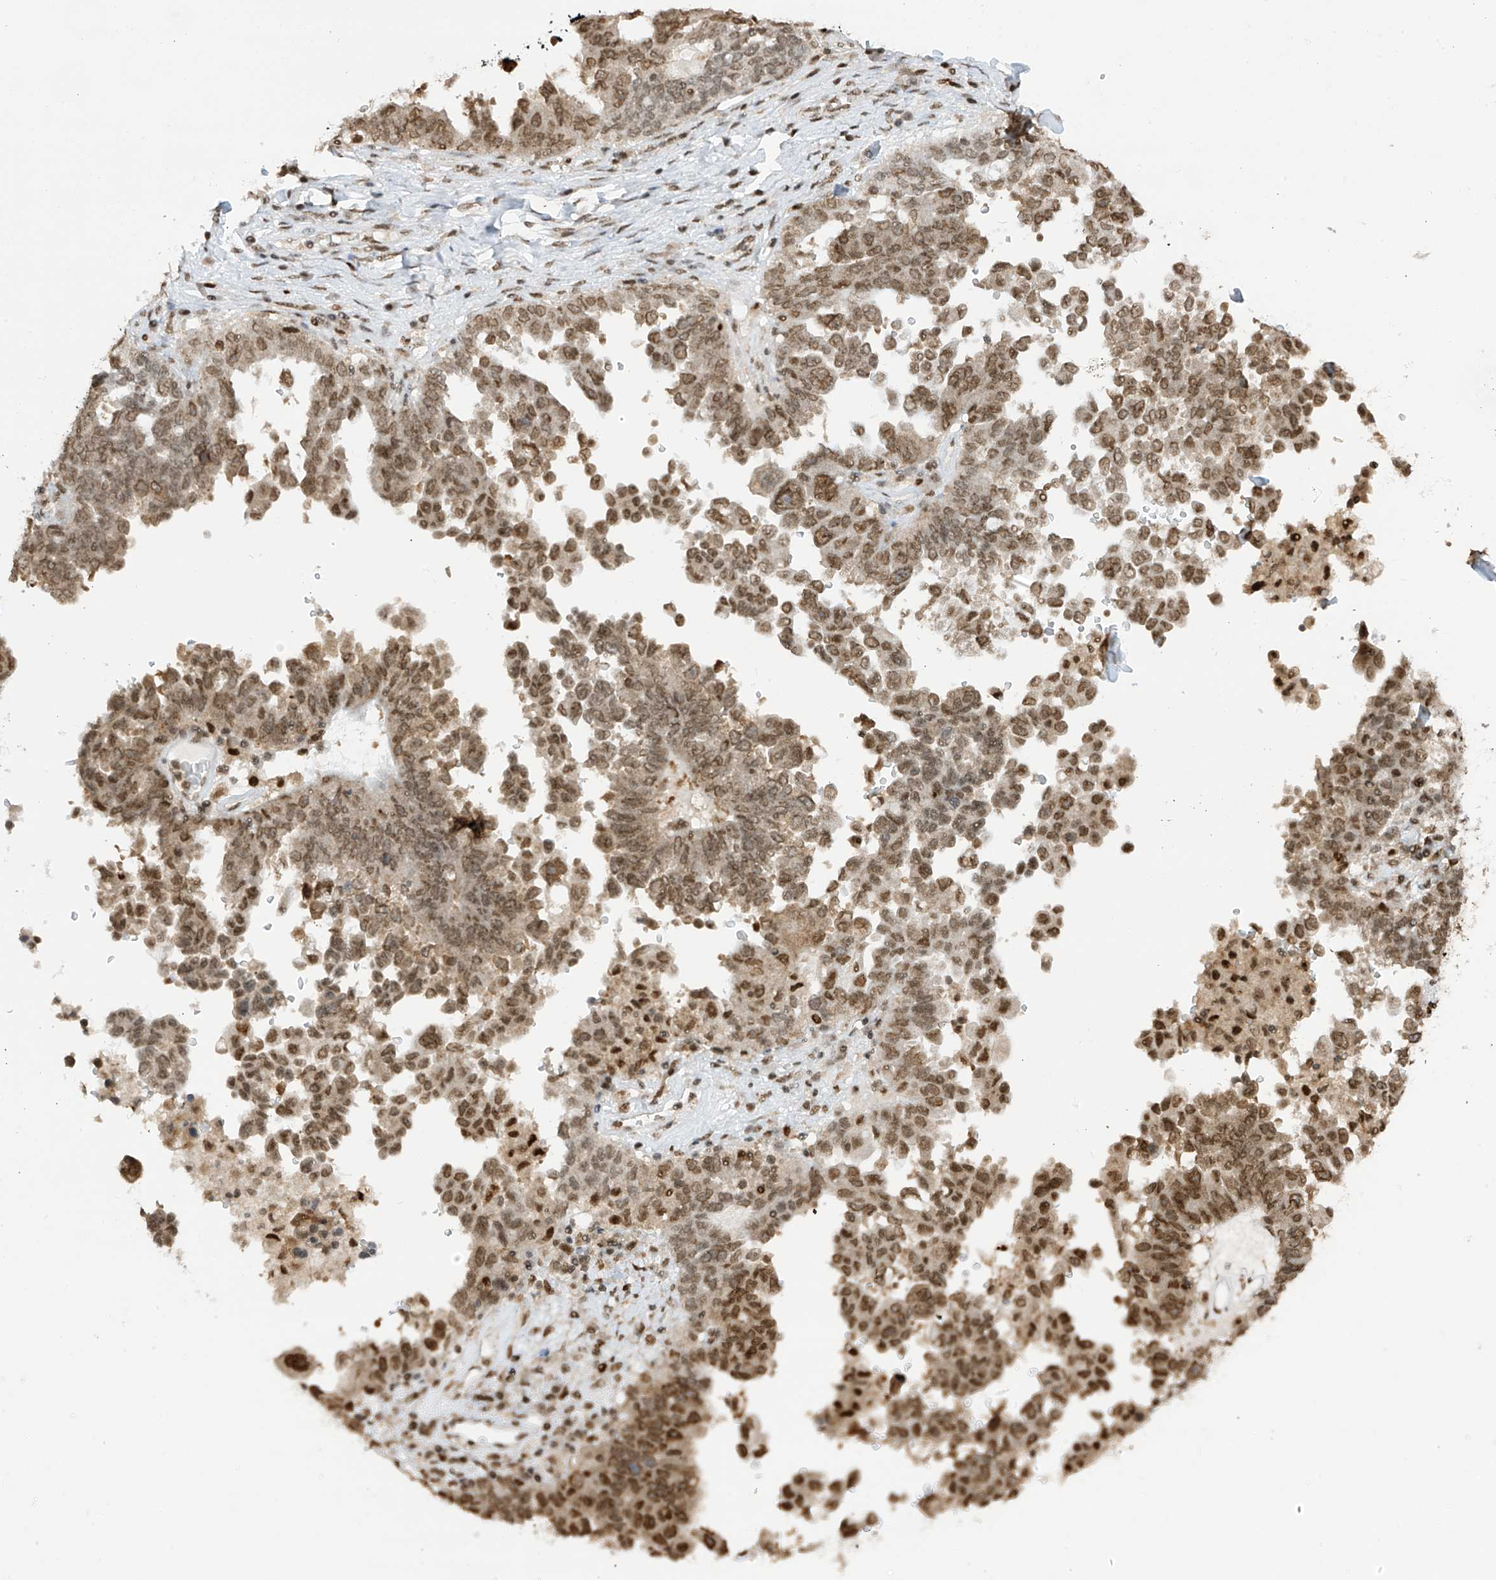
{"staining": {"intensity": "moderate", "quantity": ">75%", "location": "nuclear"}, "tissue": "ovarian cancer", "cell_type": "Tumor cells", "image_type": "cancer", "snomed": [{"axis": "morphology", "description": "Carcinoma, endometroid"}, {"axis": "topography", "description": "Ovary"}], "caption": "Protein staining of endometroid carcinoma (ovarian) tissue displays moderate nuclear expression in about >75% of tumor cells.", "gene": "KPNB1", "patient": {"sex": "female", "age": 62}}